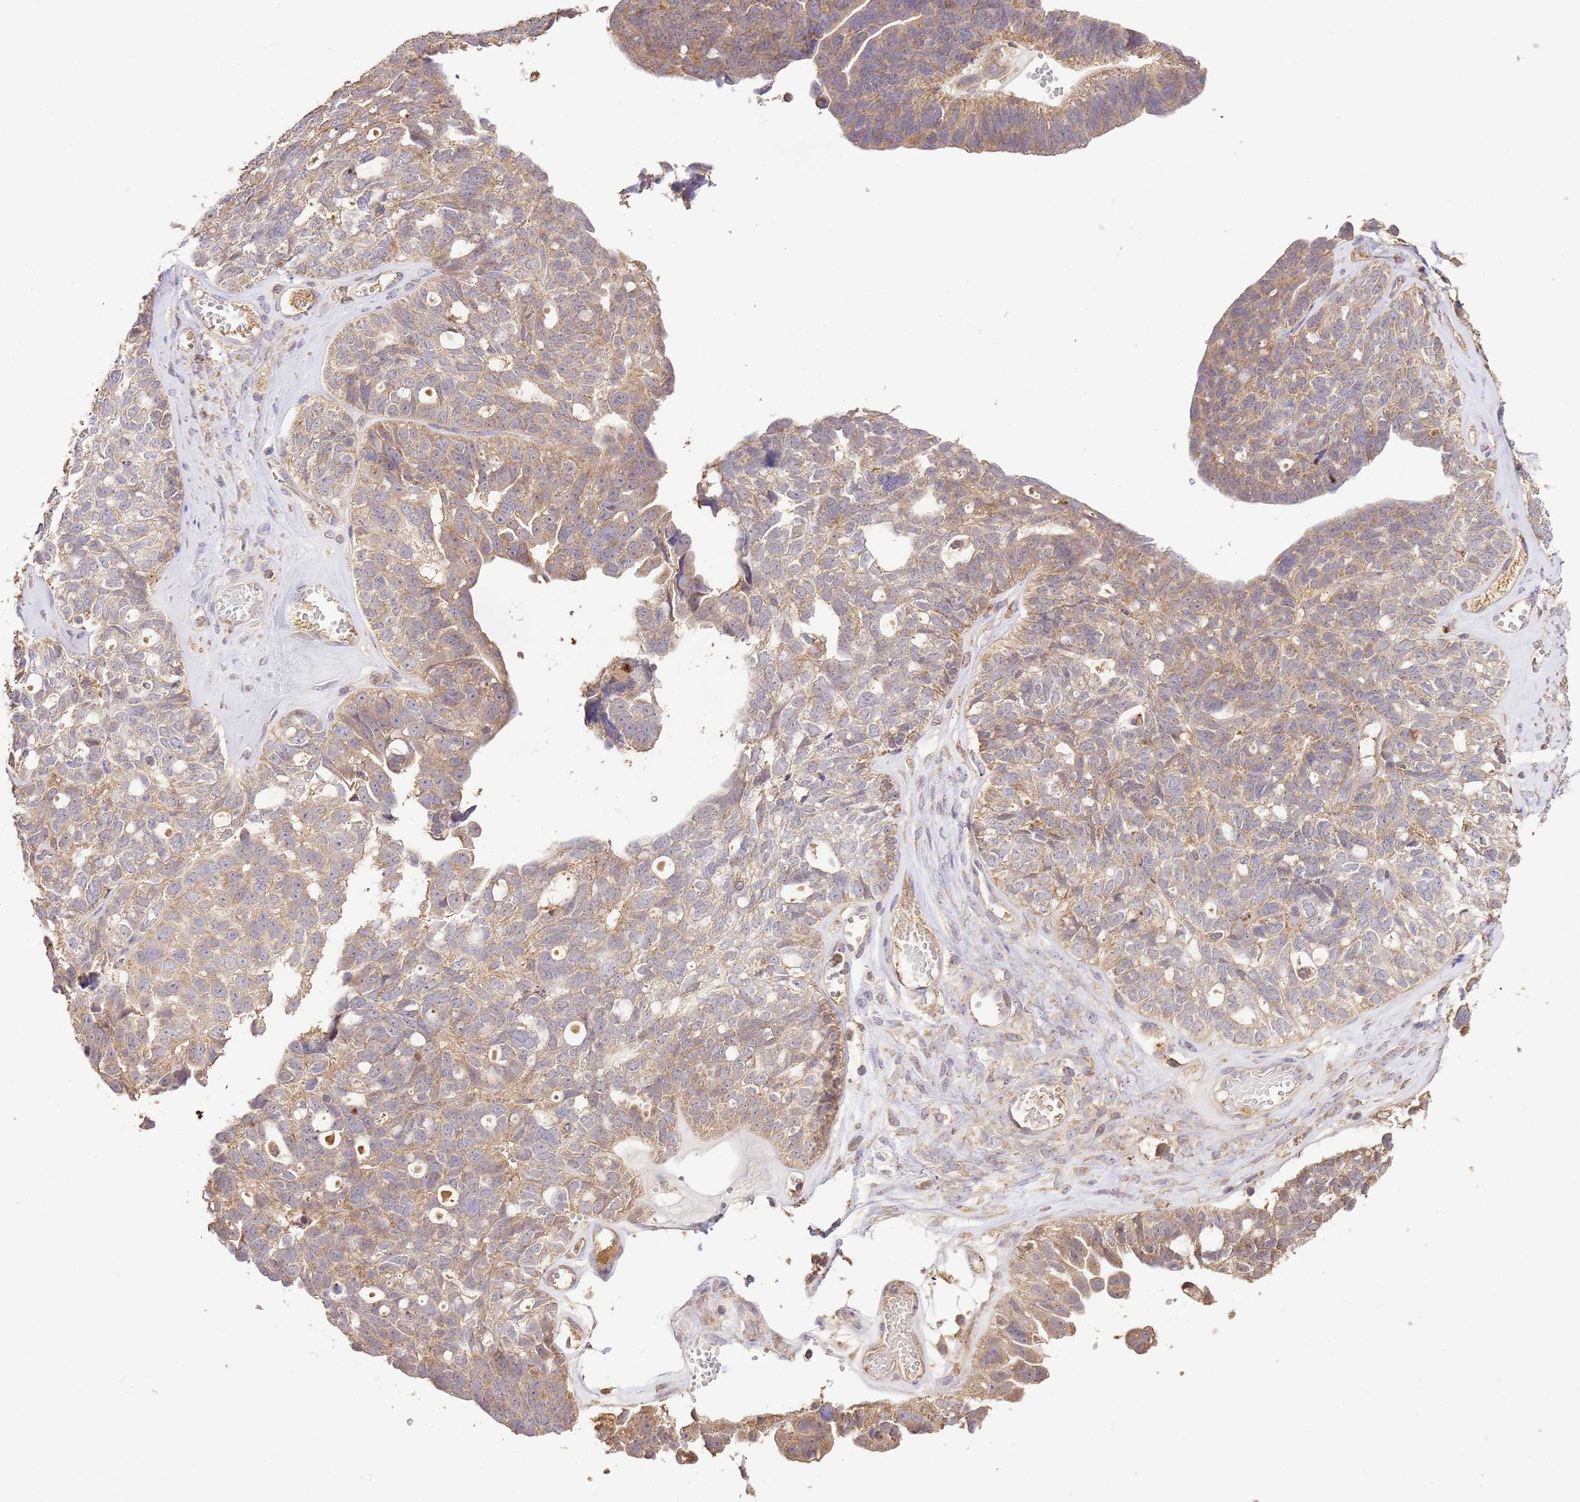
{"staining": {"intensity": "weak", "quantity": "25%-75%", "location": "cytoplasmic/membranous"}, "tissue": "ovarian cancer", "cell_type": "Tumor cells", "image_type": "cancer", "snomed": [{"axis": "morphology", "description": "Cystadenocarcinoma, serous, NOS"}, {"axis": "topography", "description": "Ovary"}], "caption": "Brown immunohistochemical staining in human serous cystadenocarcinoma (ovarian) displays weak cytoplasmic/membranous staining in about 25%-75% of tumor cells. Using DAB (brown) and hematoxylin (blue) stains, captured at high magnification using brightfield microscopy.", "gene": "LRRC28", "patient": {"sex": "female", "age": 79}}